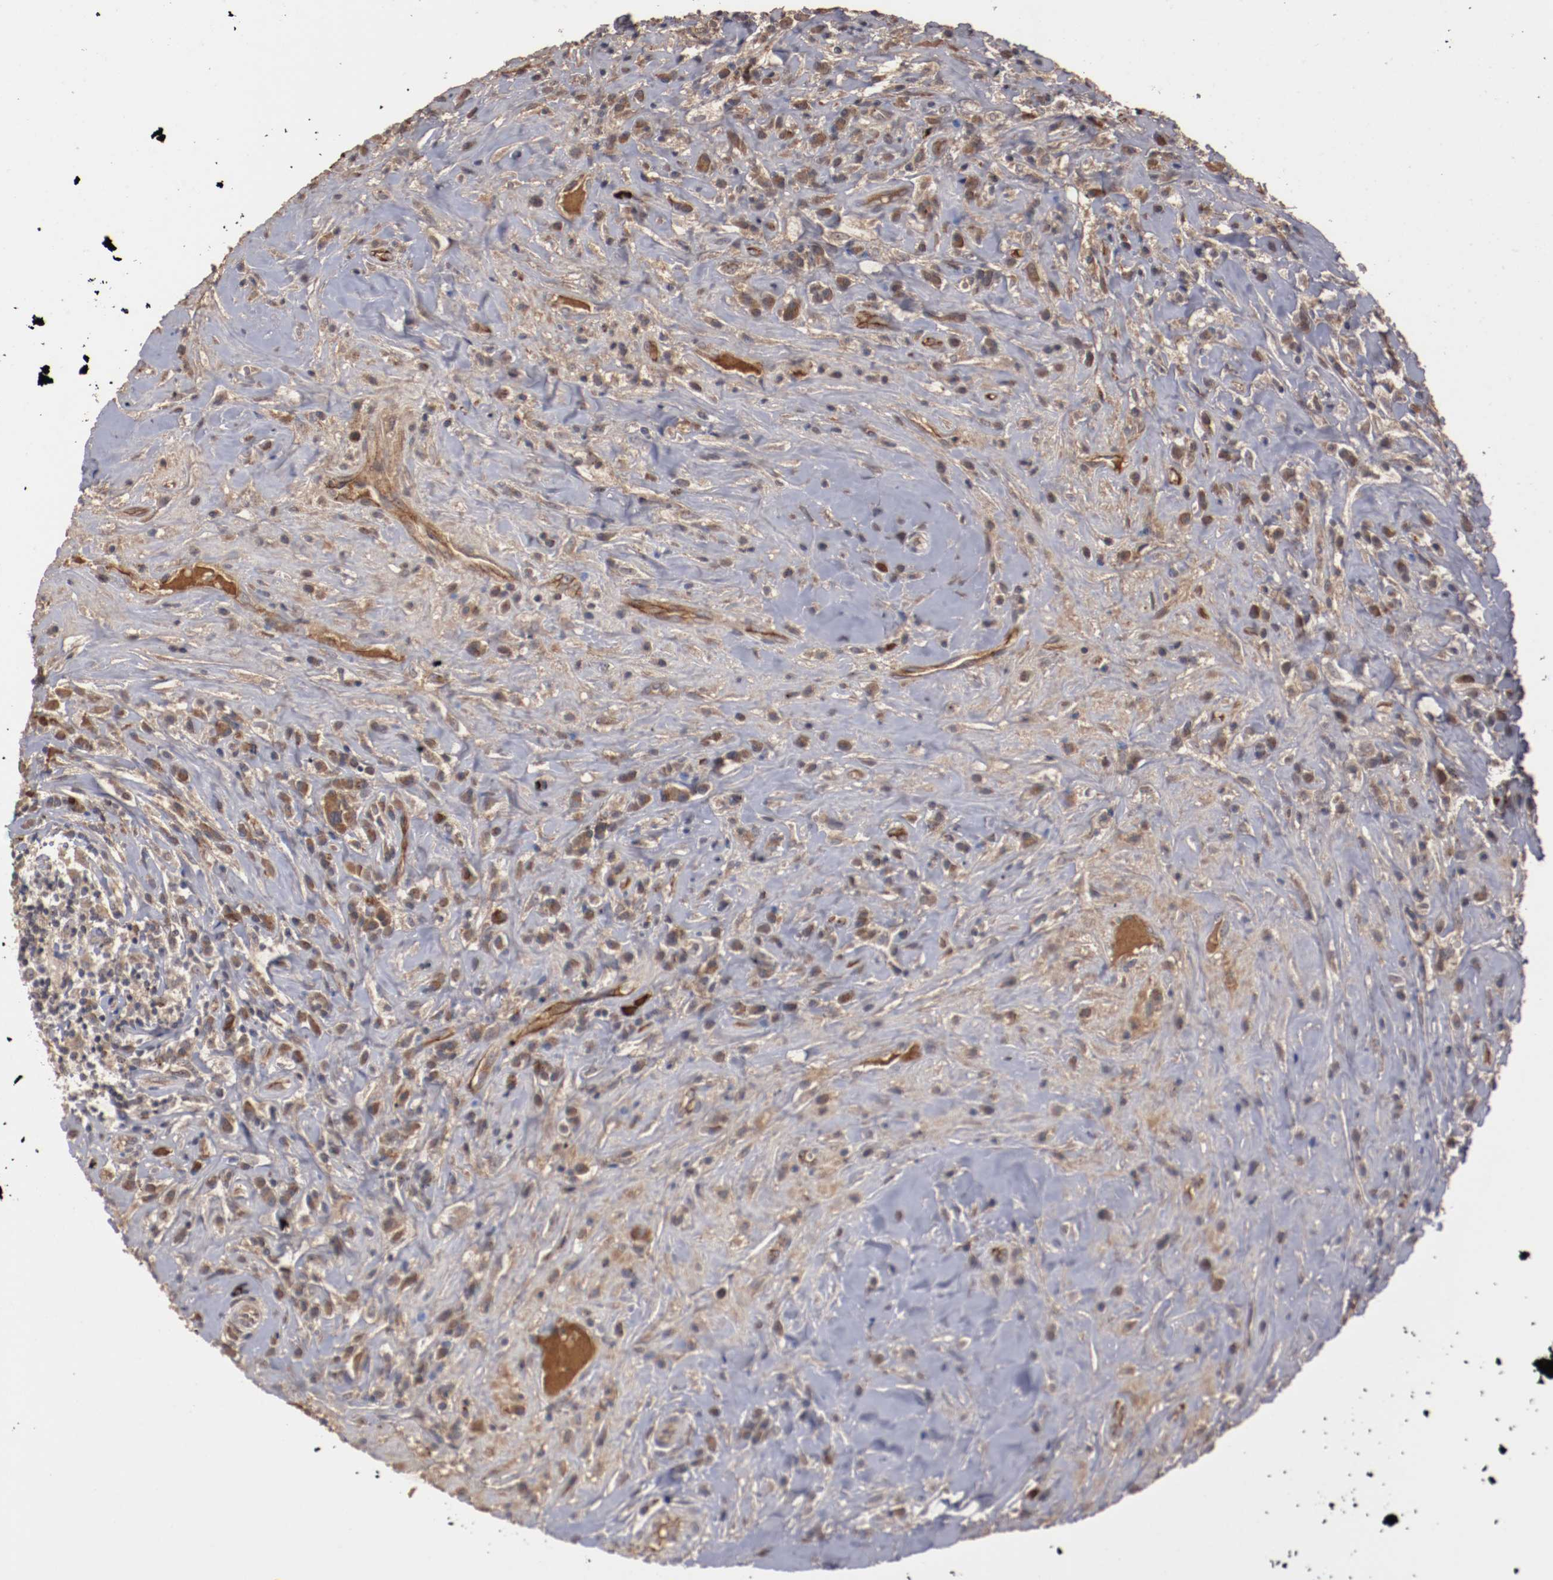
{"staining": {"intensity": "weak", "quantity": ">75%", "location": "cytoplasmic/membranous"}, "tissue": "lymphoma", "cell_type": "Tumor cells", "image_type": "cancer", "snomed": [{"axis": "morphology", "description": "Hodgkin's disease, NOS"}, {"axis": "topography", "description": "Lymph node"}], "caption": "Immunohistochemical staining of lymphoma displays low levels of weak cytoplasmic/membranous protein positivity in approximately >75% of tumor cells.", "gene": "TENM1", "patient": {"sex": "female", "age": 25}}